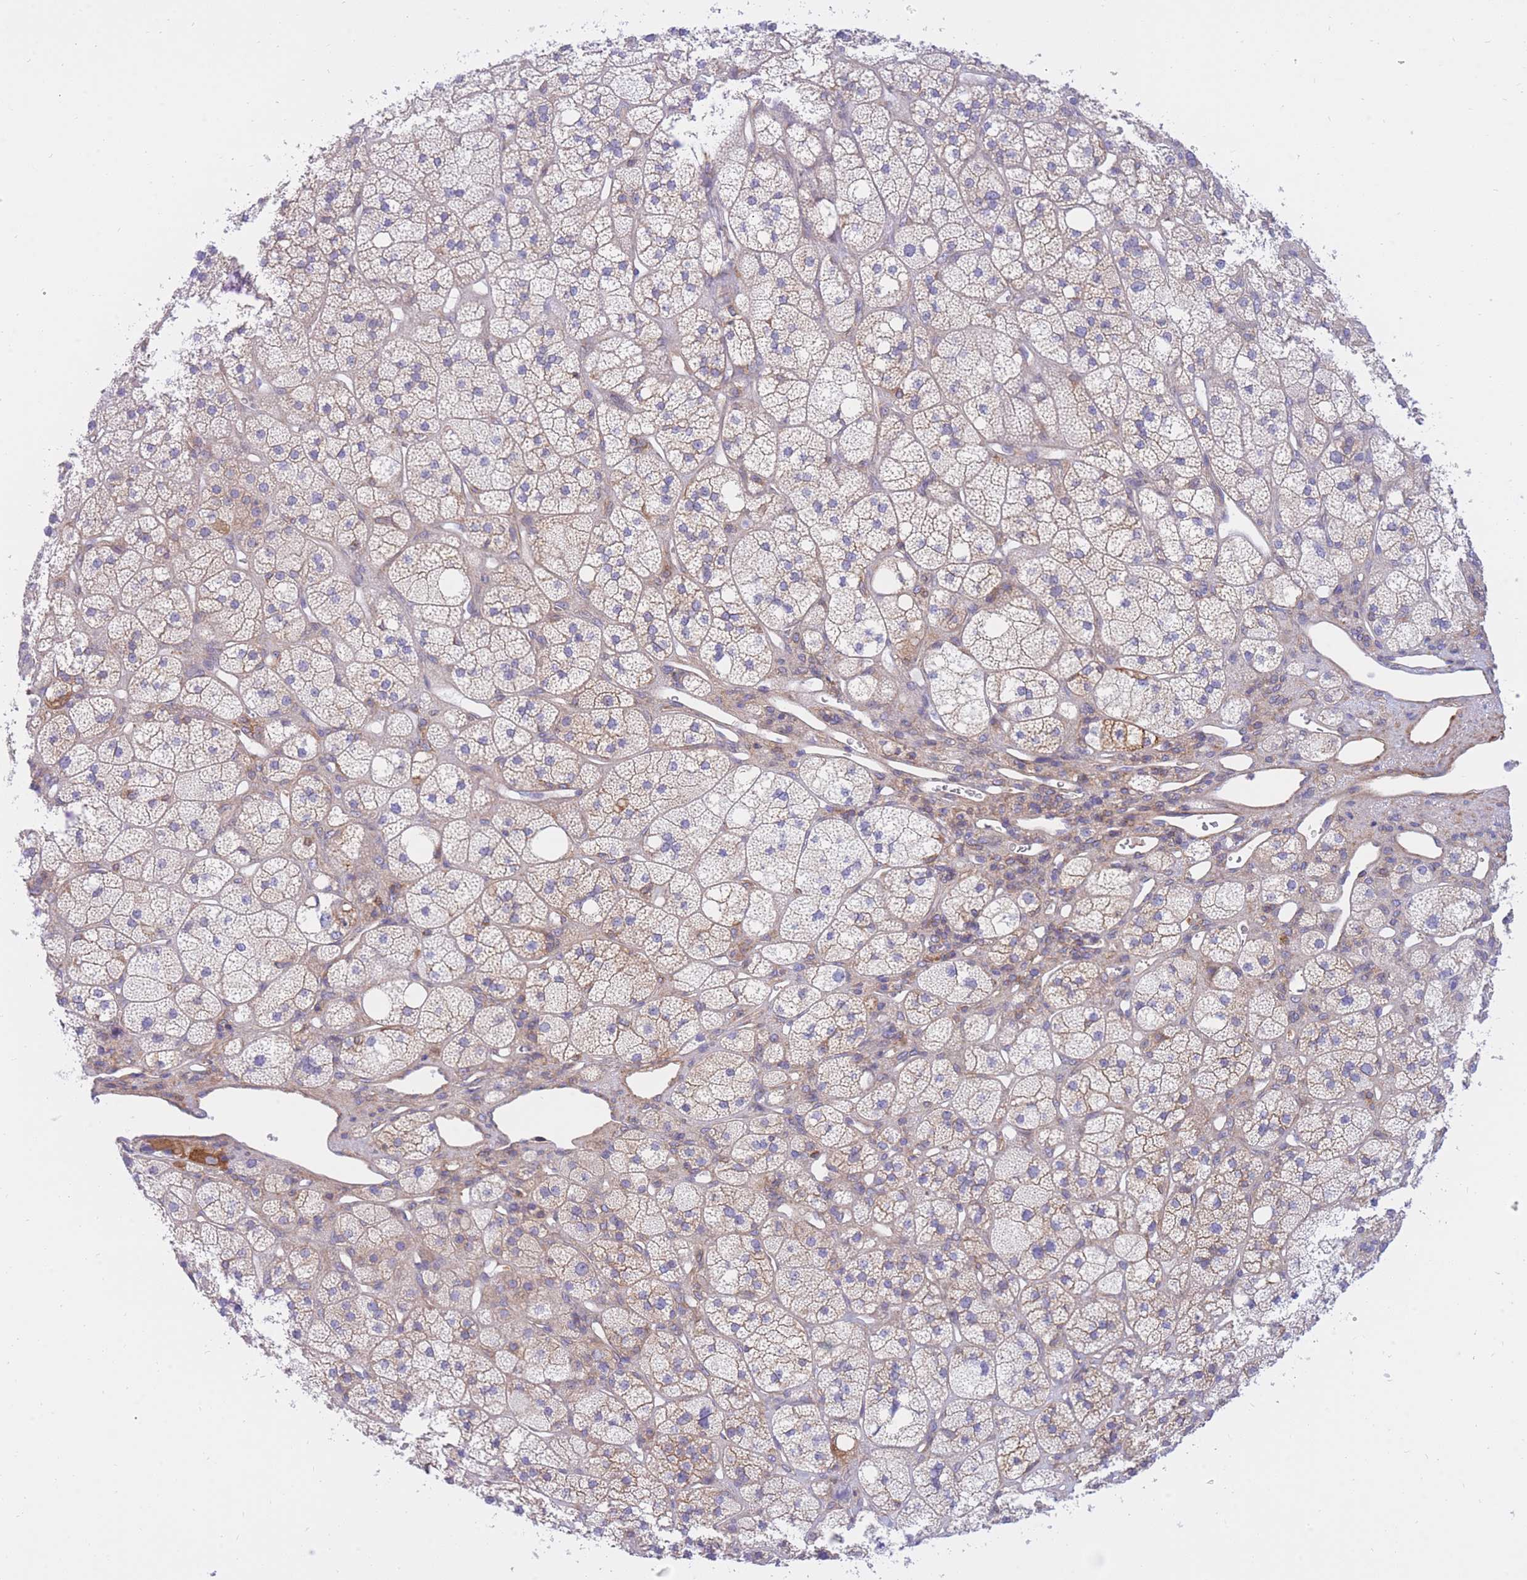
{"staining": {"intensity": "weak", "quantity": "<25%", "location": "cytoplasmic/membranous"}, "tissue": "adrenal gland", "cell_type": "Glandular cells", "image_type": "normal", "snomed": [{"axis": "morphology", "description": "Normal tissue, NOS"}, {"axis": "topography", "description": "Adrenal gland"}], "caption": "IHC of benign human adrenal gland exhibits no expression in glandular cells.", "gene": "REM1", "patient": {"sex": "male", "age": 61}}